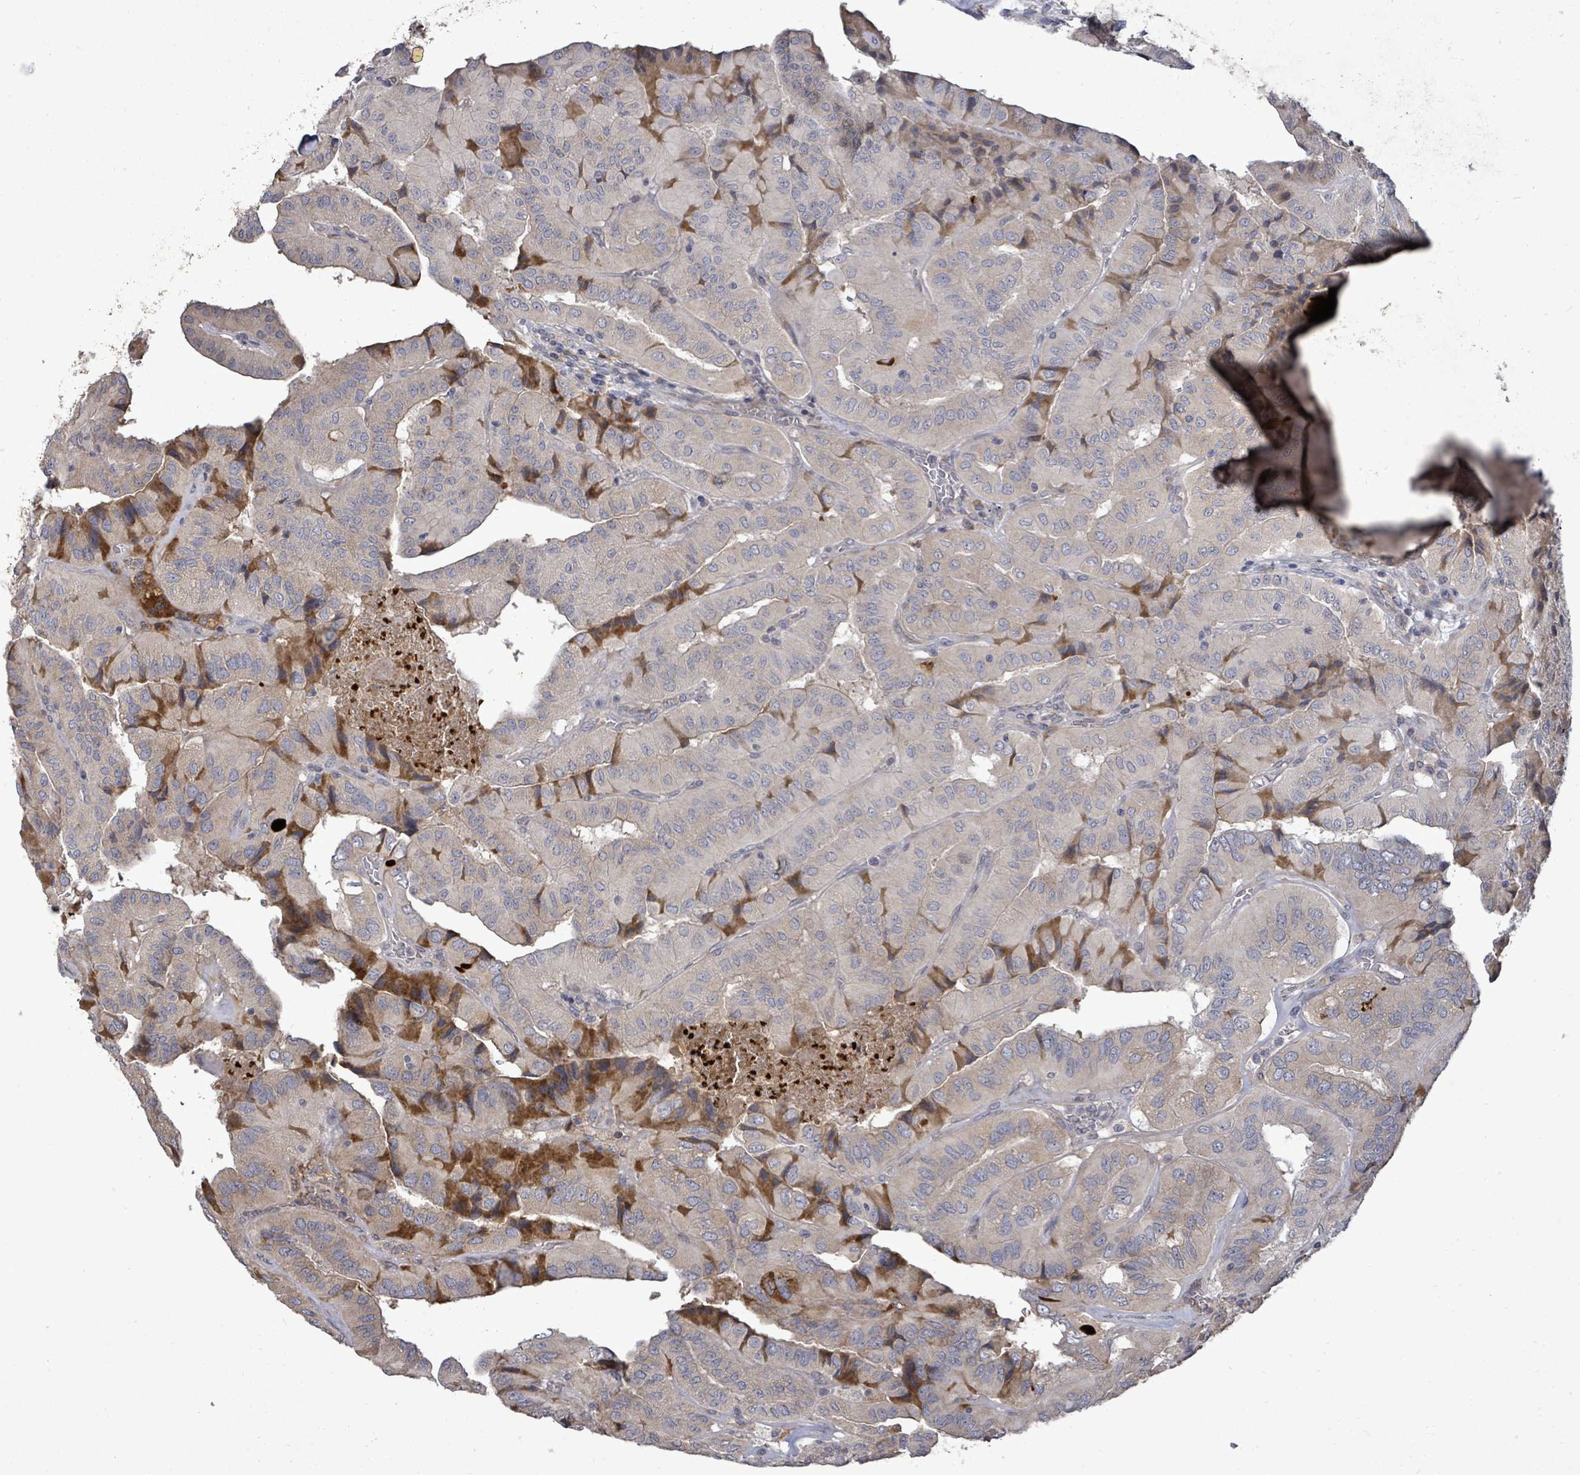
{"staining": {"intensity": "weak", "quantity": "<25%", "location": "cytoplasmic/membranous"}, "tissue": "thyroid cancer", "cell_type": "Tumor cells", "image_type": "cancer", "snomed": [{"axis": "morphology", "description": "Normal tissue, NOS"}, {"axis": "morphology", "description": "Papillary adenocarcinoma, NOS"}, {"axis": "topography", "description": "Thyroid gland"}], "caption": "Thyroid papillary adenocarcinoma was stained to show a protein in brown. There is no significant staining in tumor cells.", "gene": "POMGNT2", "patient": {"sex": "female", "age": 59}}